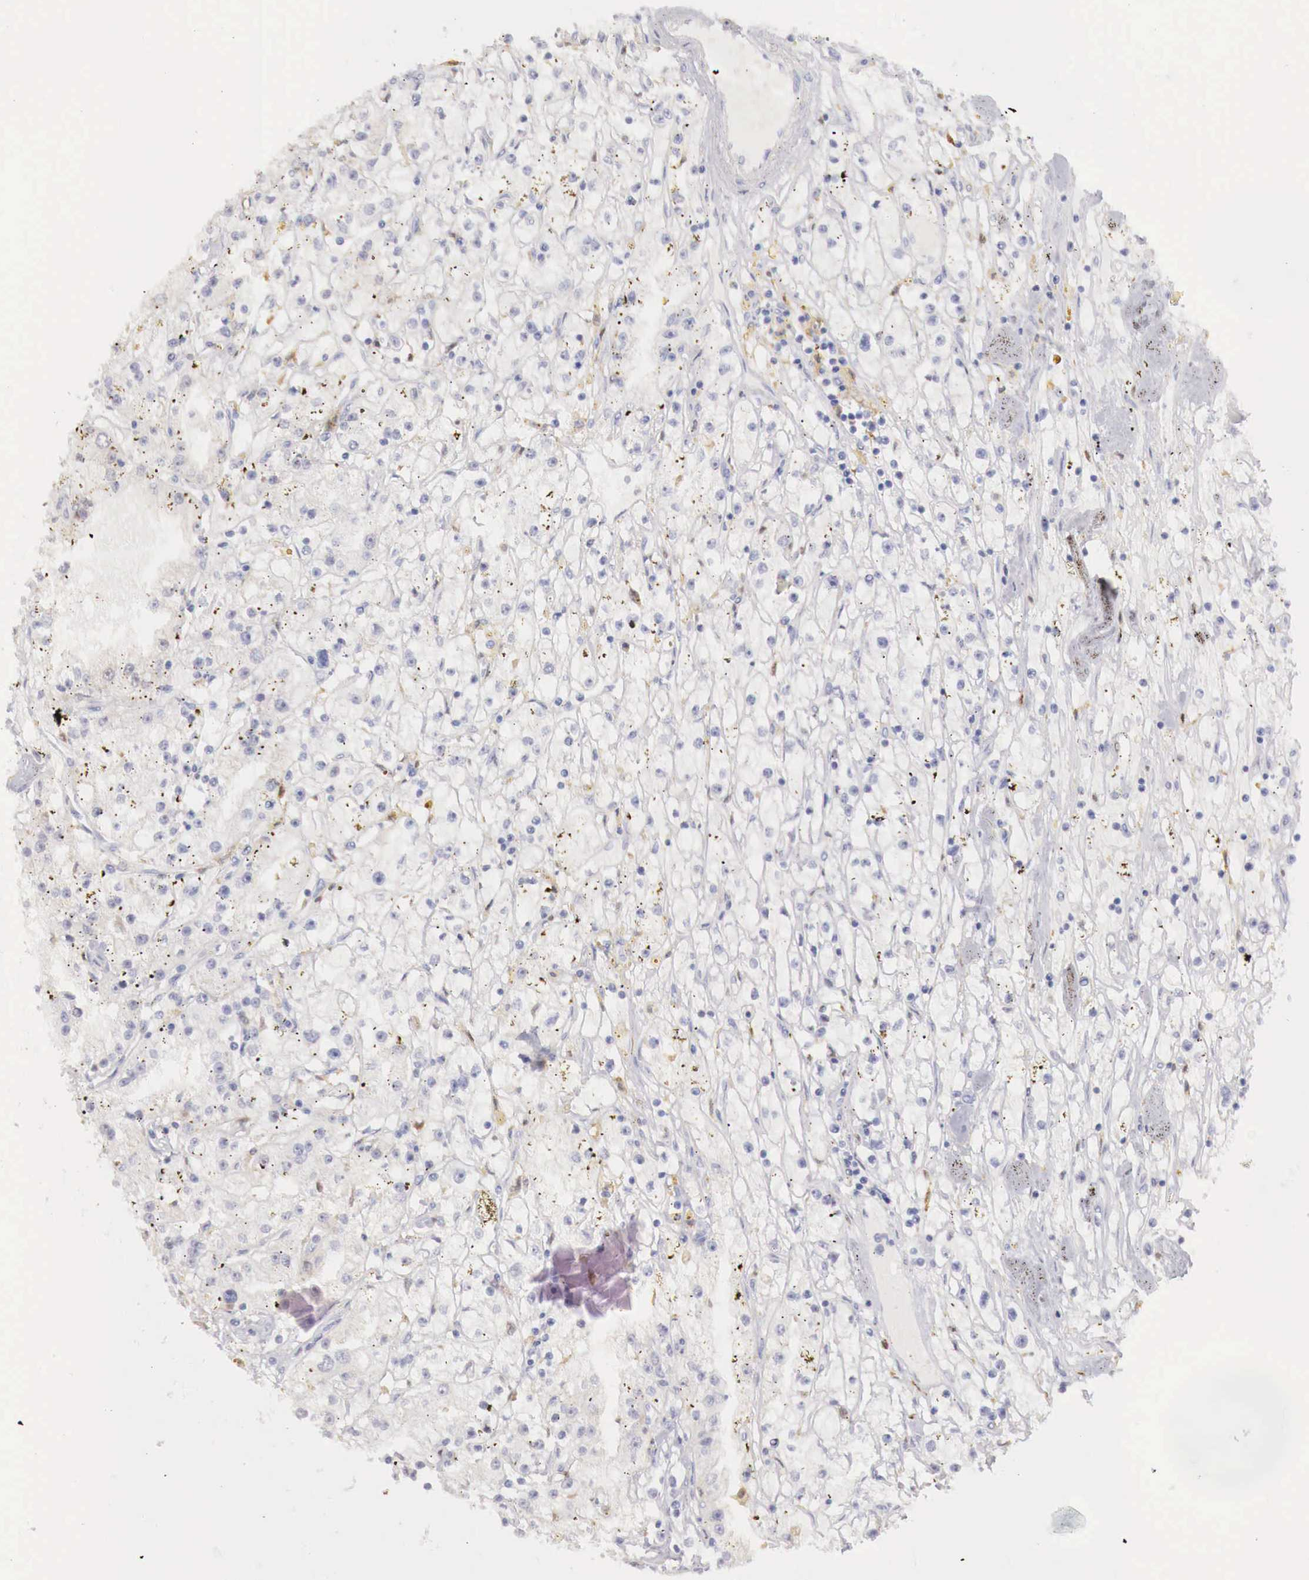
{"staining": {"intensity": "negative", "quantity": "none", "location": "none"}, "tissue": "renal cancer", "cell_type": "Tumor cells", "image_type": "cancer", "snomed": [{"axis": "morphology", "description": "Adenocarcinoma, NOS"}, {"axis": "topography", "description": "Kidney"}], "caption": "Photomicrograph shows no significant protein positivity in tumor cells of adenocarcinoma (renal). (DAB (3,3'-diaminobenzidine) immunohistochemistry (IHC) with hematoxylin counter stain).", "gene": "RENBP", "patient": {"sex": "male", "age": 56}}